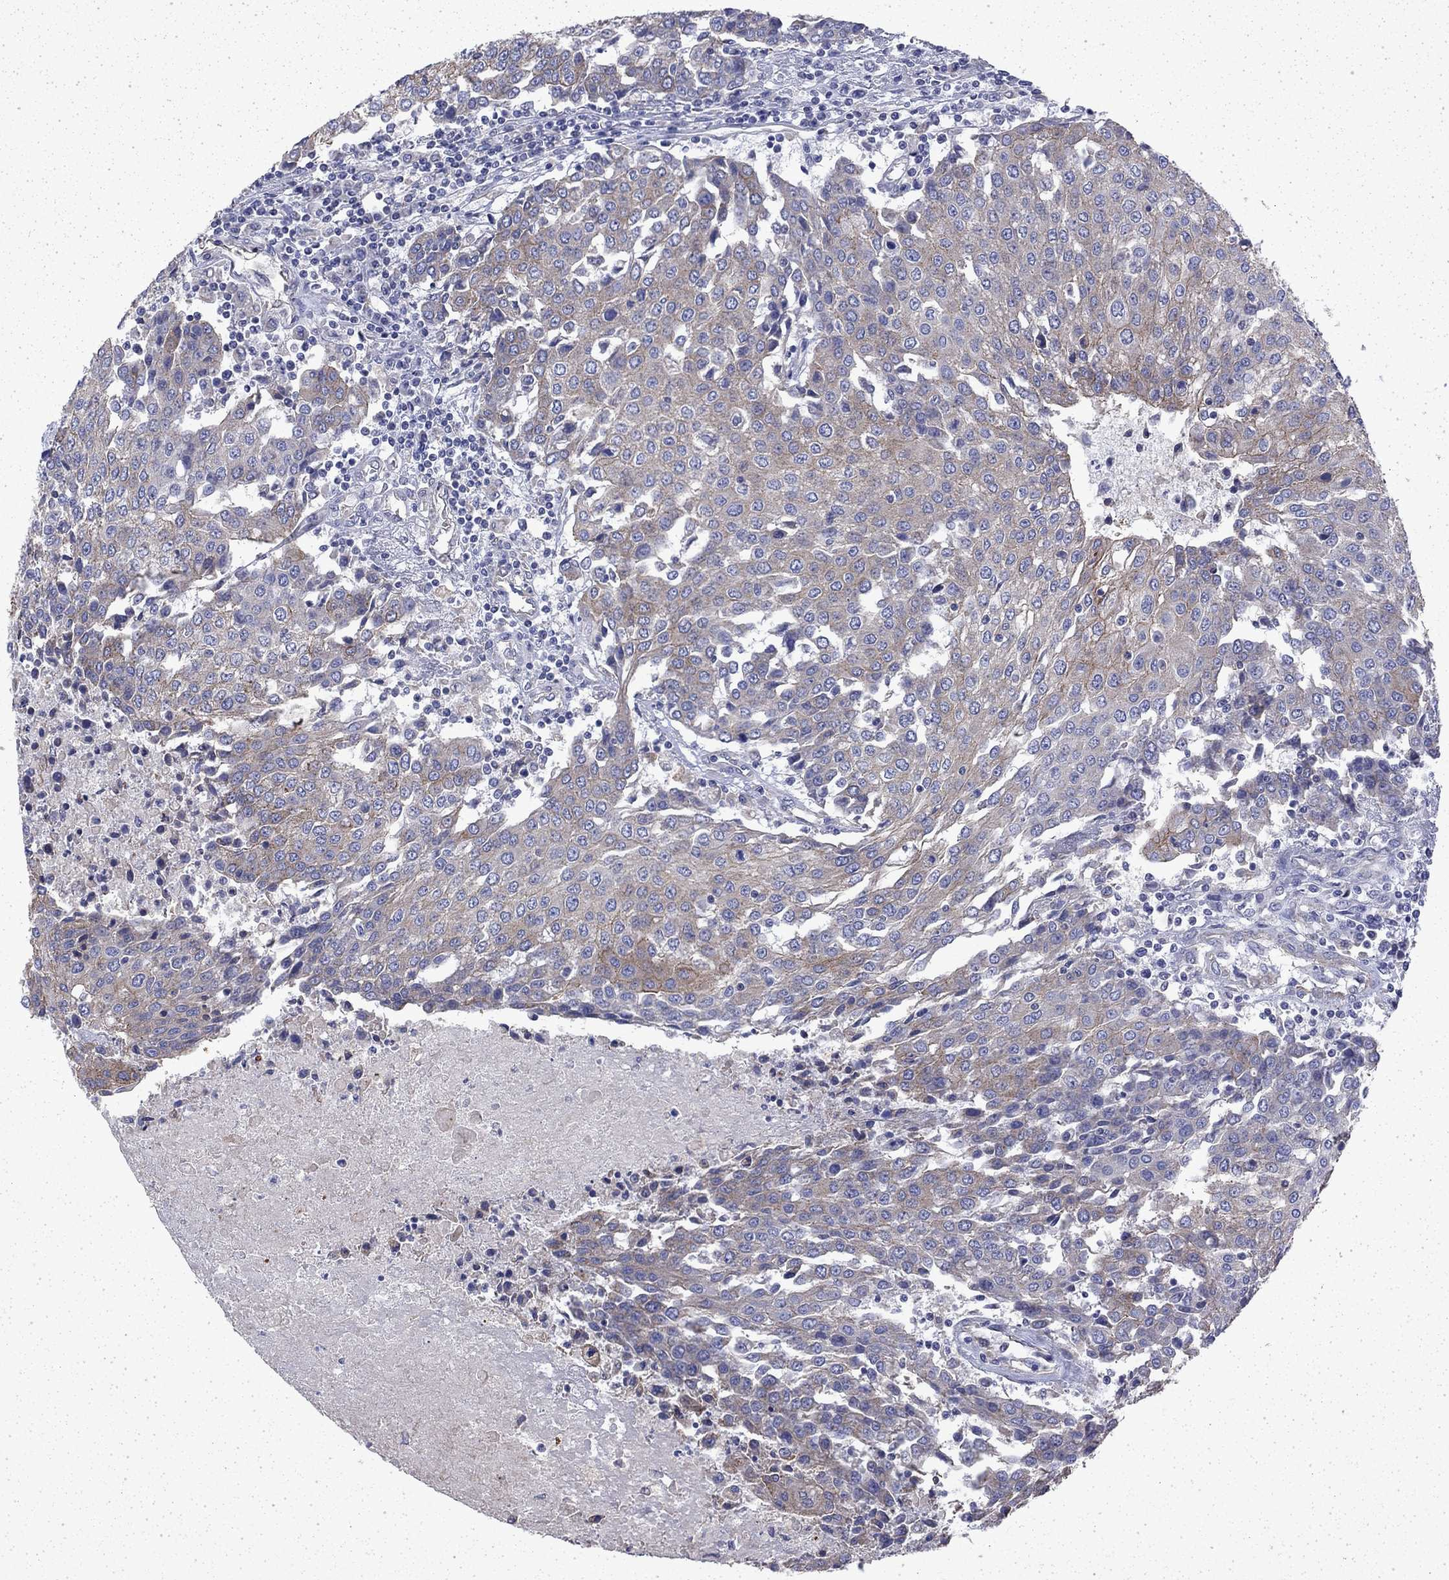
{"staining": {"intensity": "weak", "quantity": "25%-75%", "location": "cytoplasmic/membranous"}, "tissue": "urothelial cancer", "cell_type": "Tumor cells", "image_type": "cancer", "snomed": [{"axis": "morphology", "description": "Urothelial carcinoma, High grade"}, {"axis": "topography", "description": "Urinary bladder"}], "caption": "Protein staining by IHC demonstrates weak cytoplasmic/membranous positivity in about 25%-75% of tumor cells in urothelial carcinoma (high-grade).", "gene": "DTNA", "patient": {"sex": "female", "age": 85}}